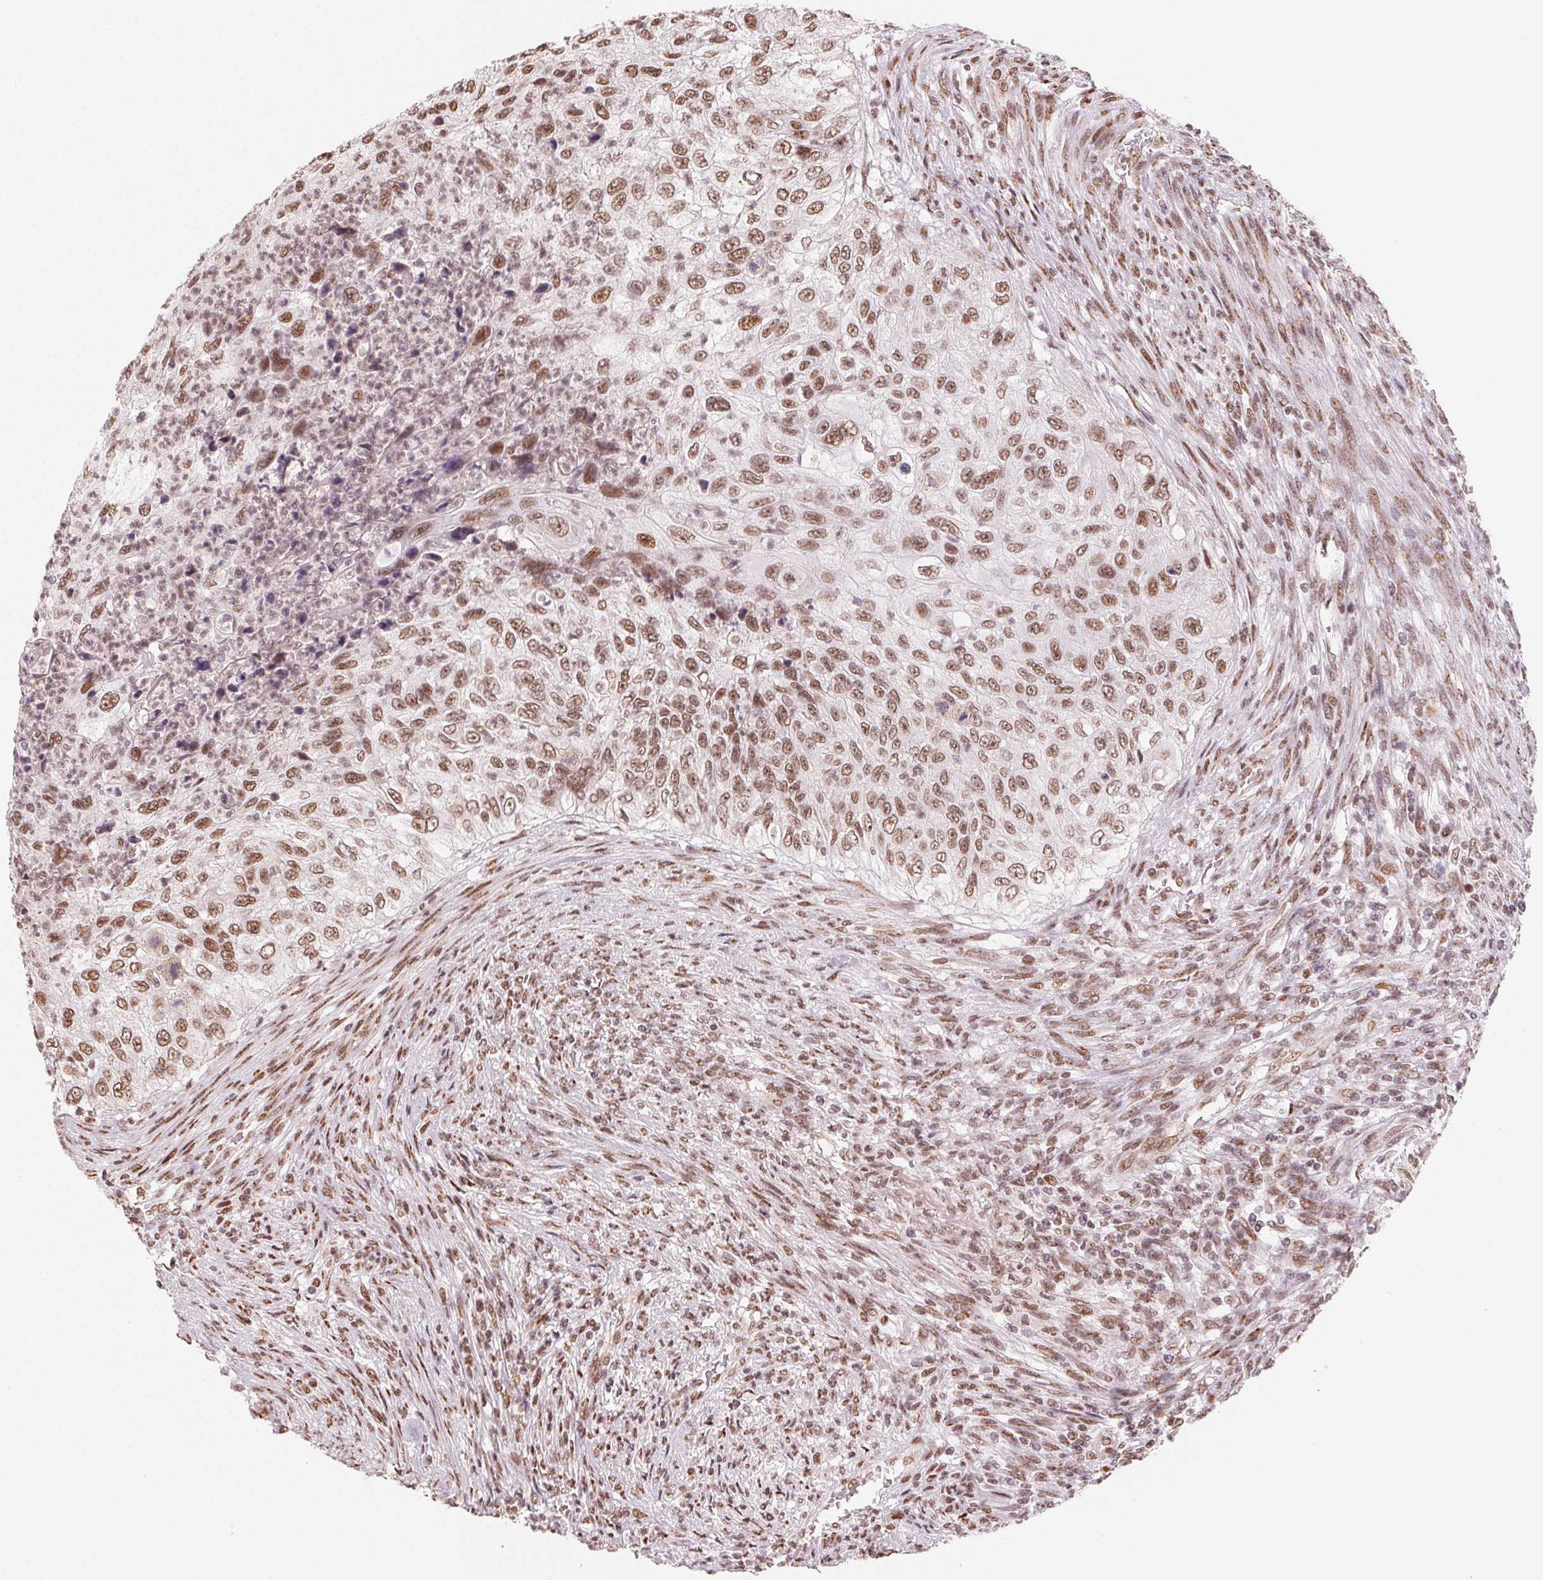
{"staining": {"intensity": "moderate", "quantity": ">75%", "location": "nuclear"}, "tissue": "urothelial cancer", "cell_type": "Tumor cells", "image_type": "cancer", "snomed": [{"axis": "morphology", "description": "Urothelial carcinoma, High grade"}, {"axis": "topography", "description": "Urinary bladder"}], "caption": "Urothelial cancer stained with a protein marker exhibits moderate staining in tumor cells.", "gene": "TOPORS", "patient": {"sex": "female", "age": 60}}